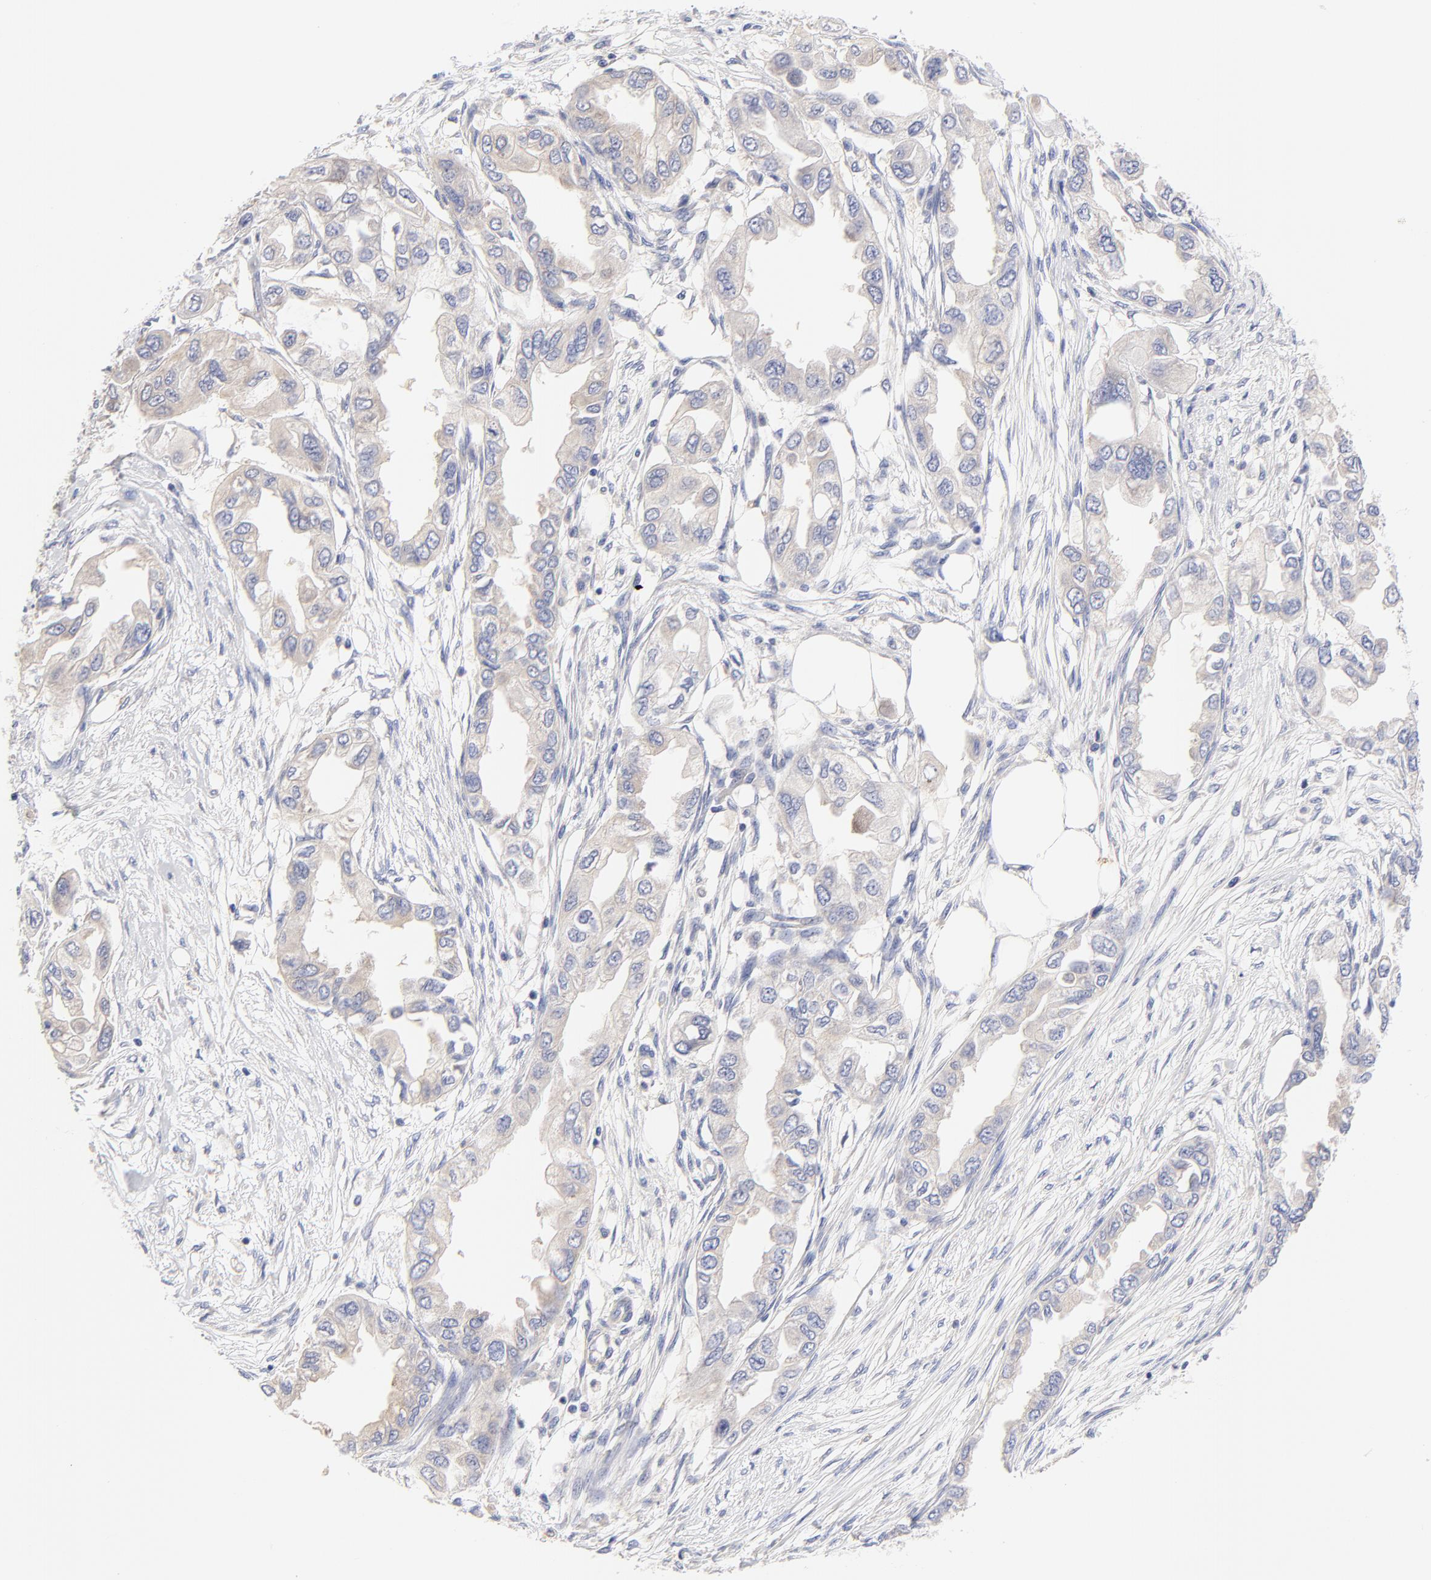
{"staining": {"intensity": "weak", "quantity": ">75%", "location": "cytoplasmic/membranous"}, "tissue": "endometrial cancer", "cell_type": "Tumor cells", "image_type": "cancer", "snomed": [{"axis": "morphology", "description": "Adenocarcinoma, NOS"}, {"axis": "topography", "description": "Endometrium"}], "caption": "This micrograph exhibits immunohistochemistry (IHC) staining of human endometrial adenocarcinoma, with low weak cytoplasmic/membranous expression in approximately >75% of tumor cells.", "gene": "HS3ST1", "patient": {"sex": "female", "age": 67}}